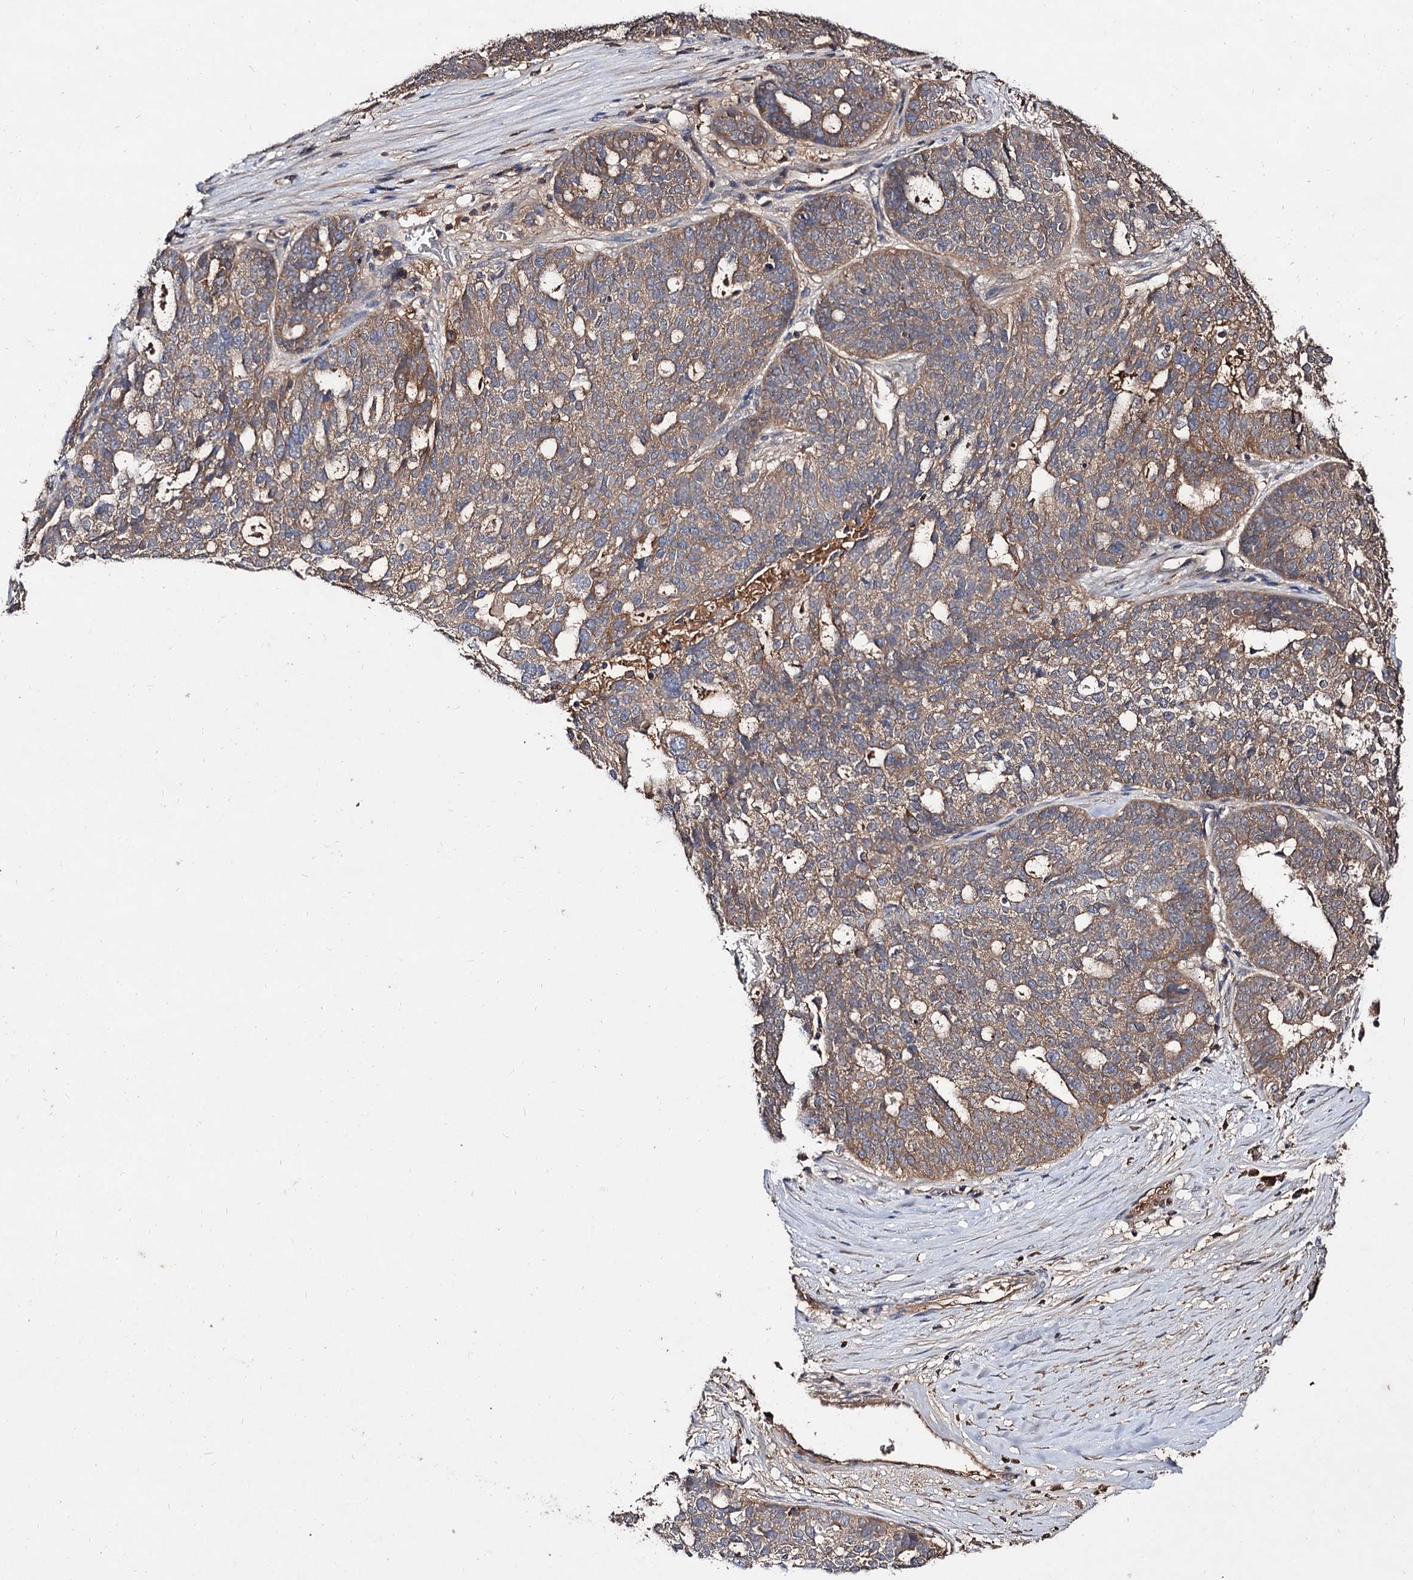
{"staining": {"intensity": "moderate", "quantity": ">75%", "location": "cytoplasmic/membranous"}, "tissue": "ovarian cancer", "cell_type": "Tumor cells", "image_type": "cancer", "snomed": [{"axis": "morphology", "description": "Cystadenocarcinoma, serous, NOS"}, {"axis": "topography", "description": "Ovary"}], "caption": "IHC (DAB (3,3'-diaminobenzidine)) staining of human ovarian cancer (serous cystadenocarcinoma) shows moderate cytoplasmic/membranous protein staining in approximately >75% of tumor cells.", "gene": "ARFIP2", "patient": {"sex": "female", "age": 59}}